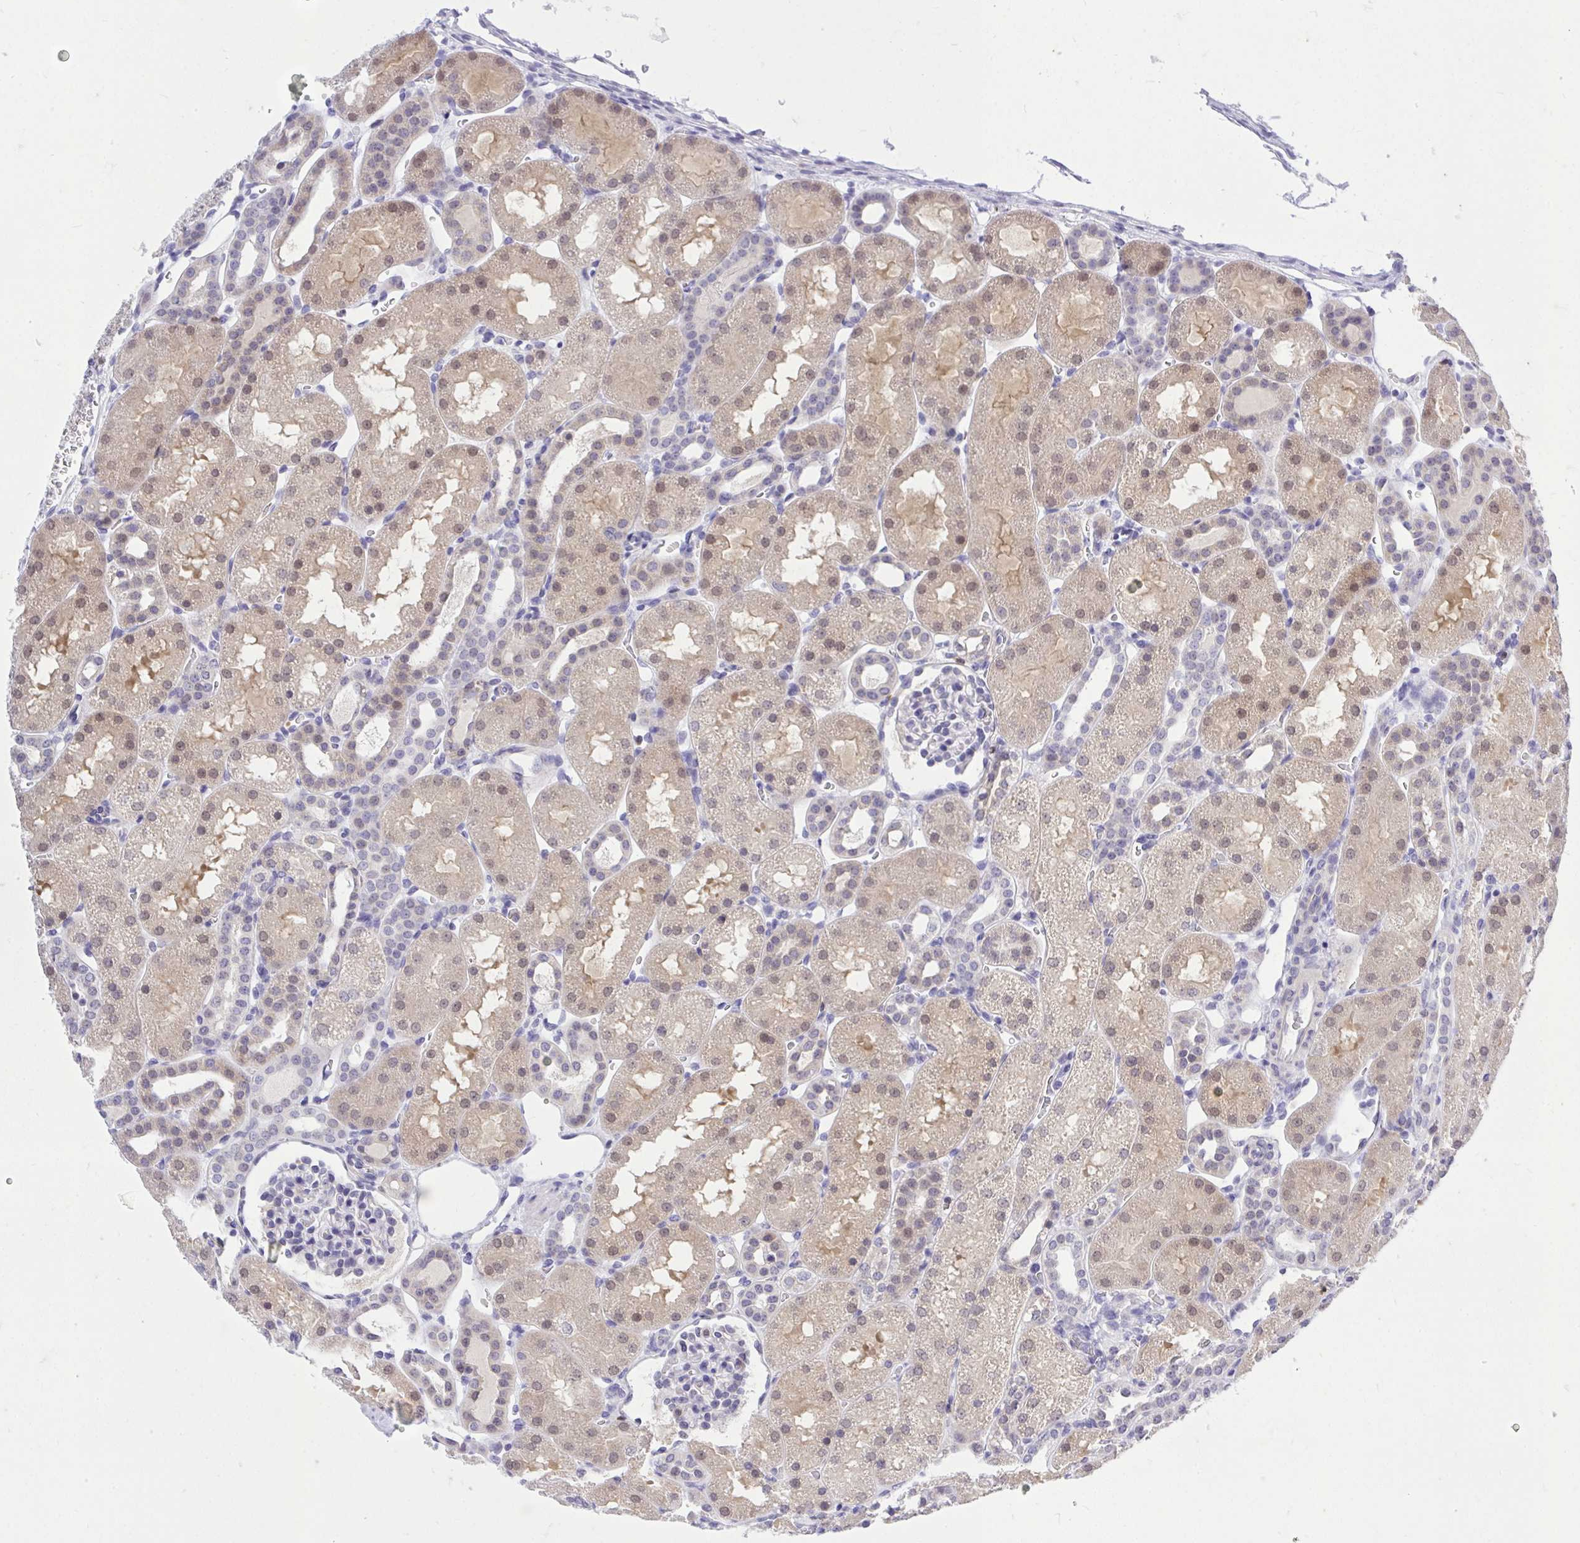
{"staining": {"intensity": "negative", "quantity": "none", "location": "none"}, "tissue": "kidney", "cell_type": "Cells in glomeruli", "image_type": "normal", "snomed": [{"axis": "morphology", "description": "Normal tissue, NOS"}, {"axis": "topography", "description": "Kidney"}], "caption": "This image is of benign kidney stained with immunohistochemistry to label a protein in brown with the nuclei are counter-stained blue. There is no staining in cells in glomeruli.", "gene": "CXCL8", "patient": {"sex": "male", "age": 2}}